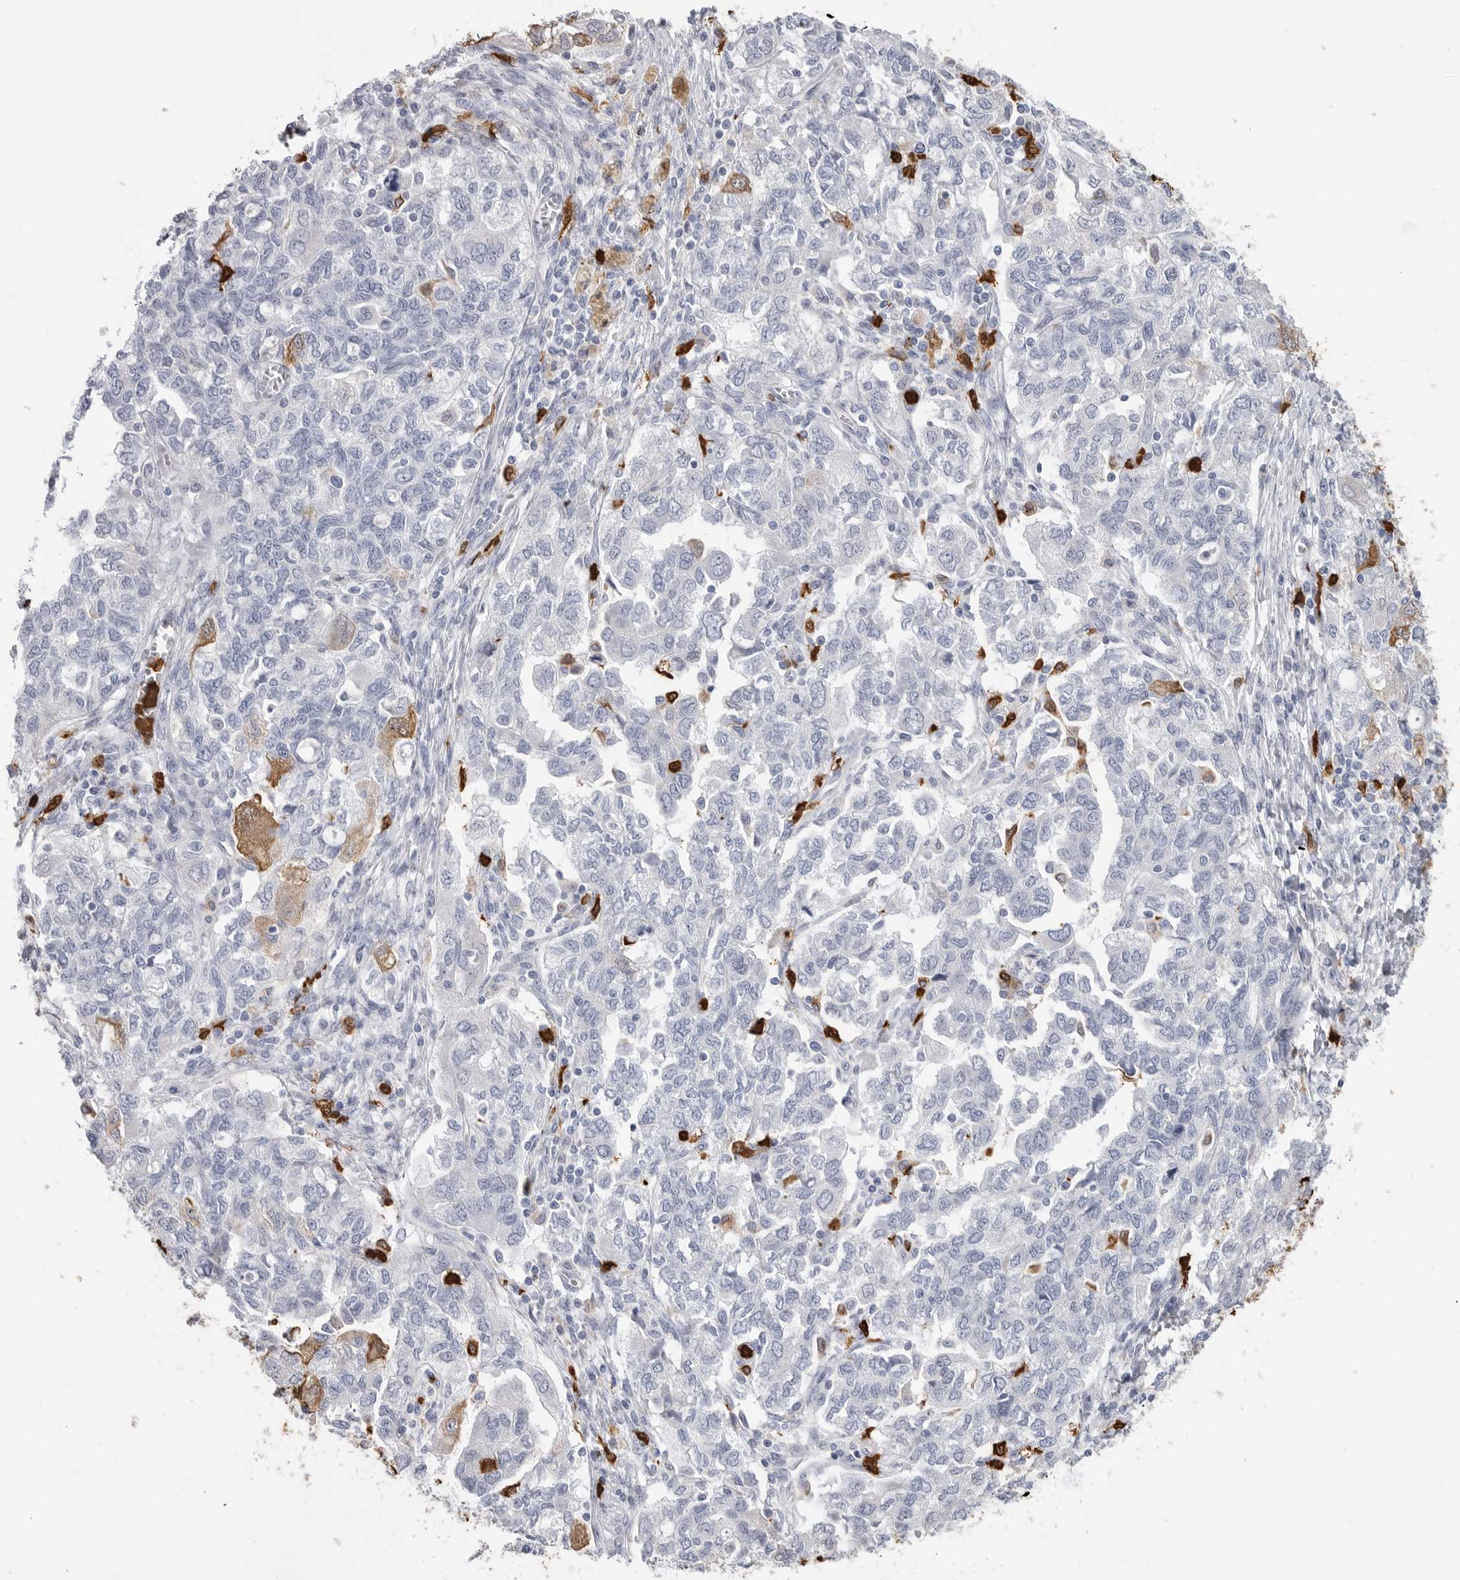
{"staining": {"intensity": "negative", "quantity": "none", "location": "none"}, "tissue": "ovarian cancer", "cell_type": "Tumor cells", "image_type": "cancer", "snomed": [{"axis": "morphology", "description": "Carcinoma, NOS"}, {"axis": "morphology", "description": "Cystadenocarcinoma, serous, NOS"}, {"axis": "topography", "description": "Ovary"}], "caption": "Immunohistochemistry (IHC) photomicrograph of neoplastic tissue: human ovarian cancer stained with DAB reveals no significant protein expression in tumor cells.", "gene": "CYB561D1", "patient": {"sex": "female", "age": 69}}